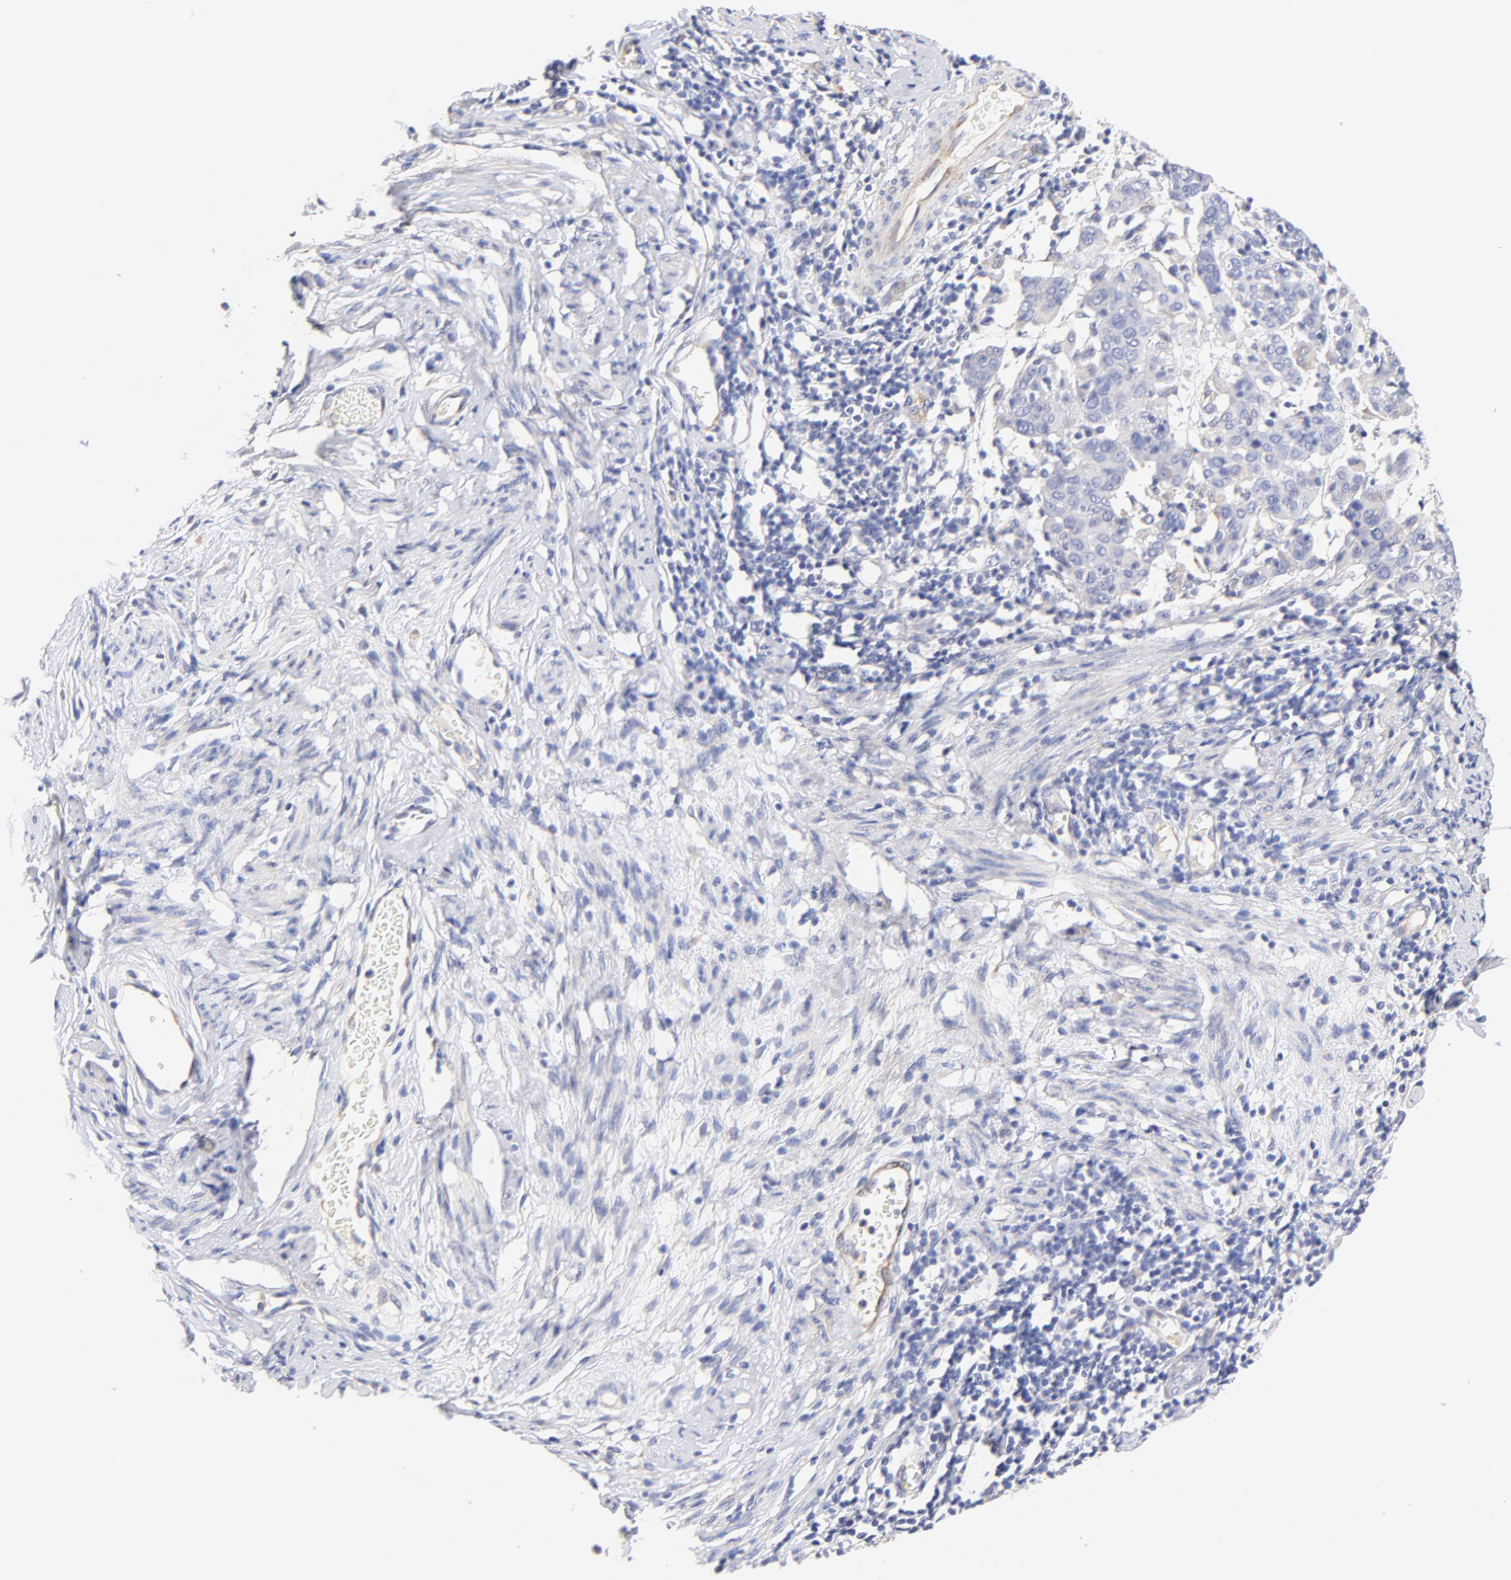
{"staining": {"intensity": "negative", "quantity": "none", "location": "none"}, "tissue": "cervical cancer", "cell_type": "Tumor cells", "image_type": "cancer", "snomed": [{"axis": "morphology", "description": "Normal tissue, NOS"}, {"axis": "morphology", "description": "Squamous cell carcinoma, NOS"}, {"axis": "topography", "description": "Cervix"}], "caption": "Tumor cells show no significant expression in cervical squamous cell carcinoma. The staining is performed using DAB brown chromogen with nuclei counter-stained in using hematoxylin.", "gene": "HS3ST1", "patient": {"sex": "female", "age": 67}}